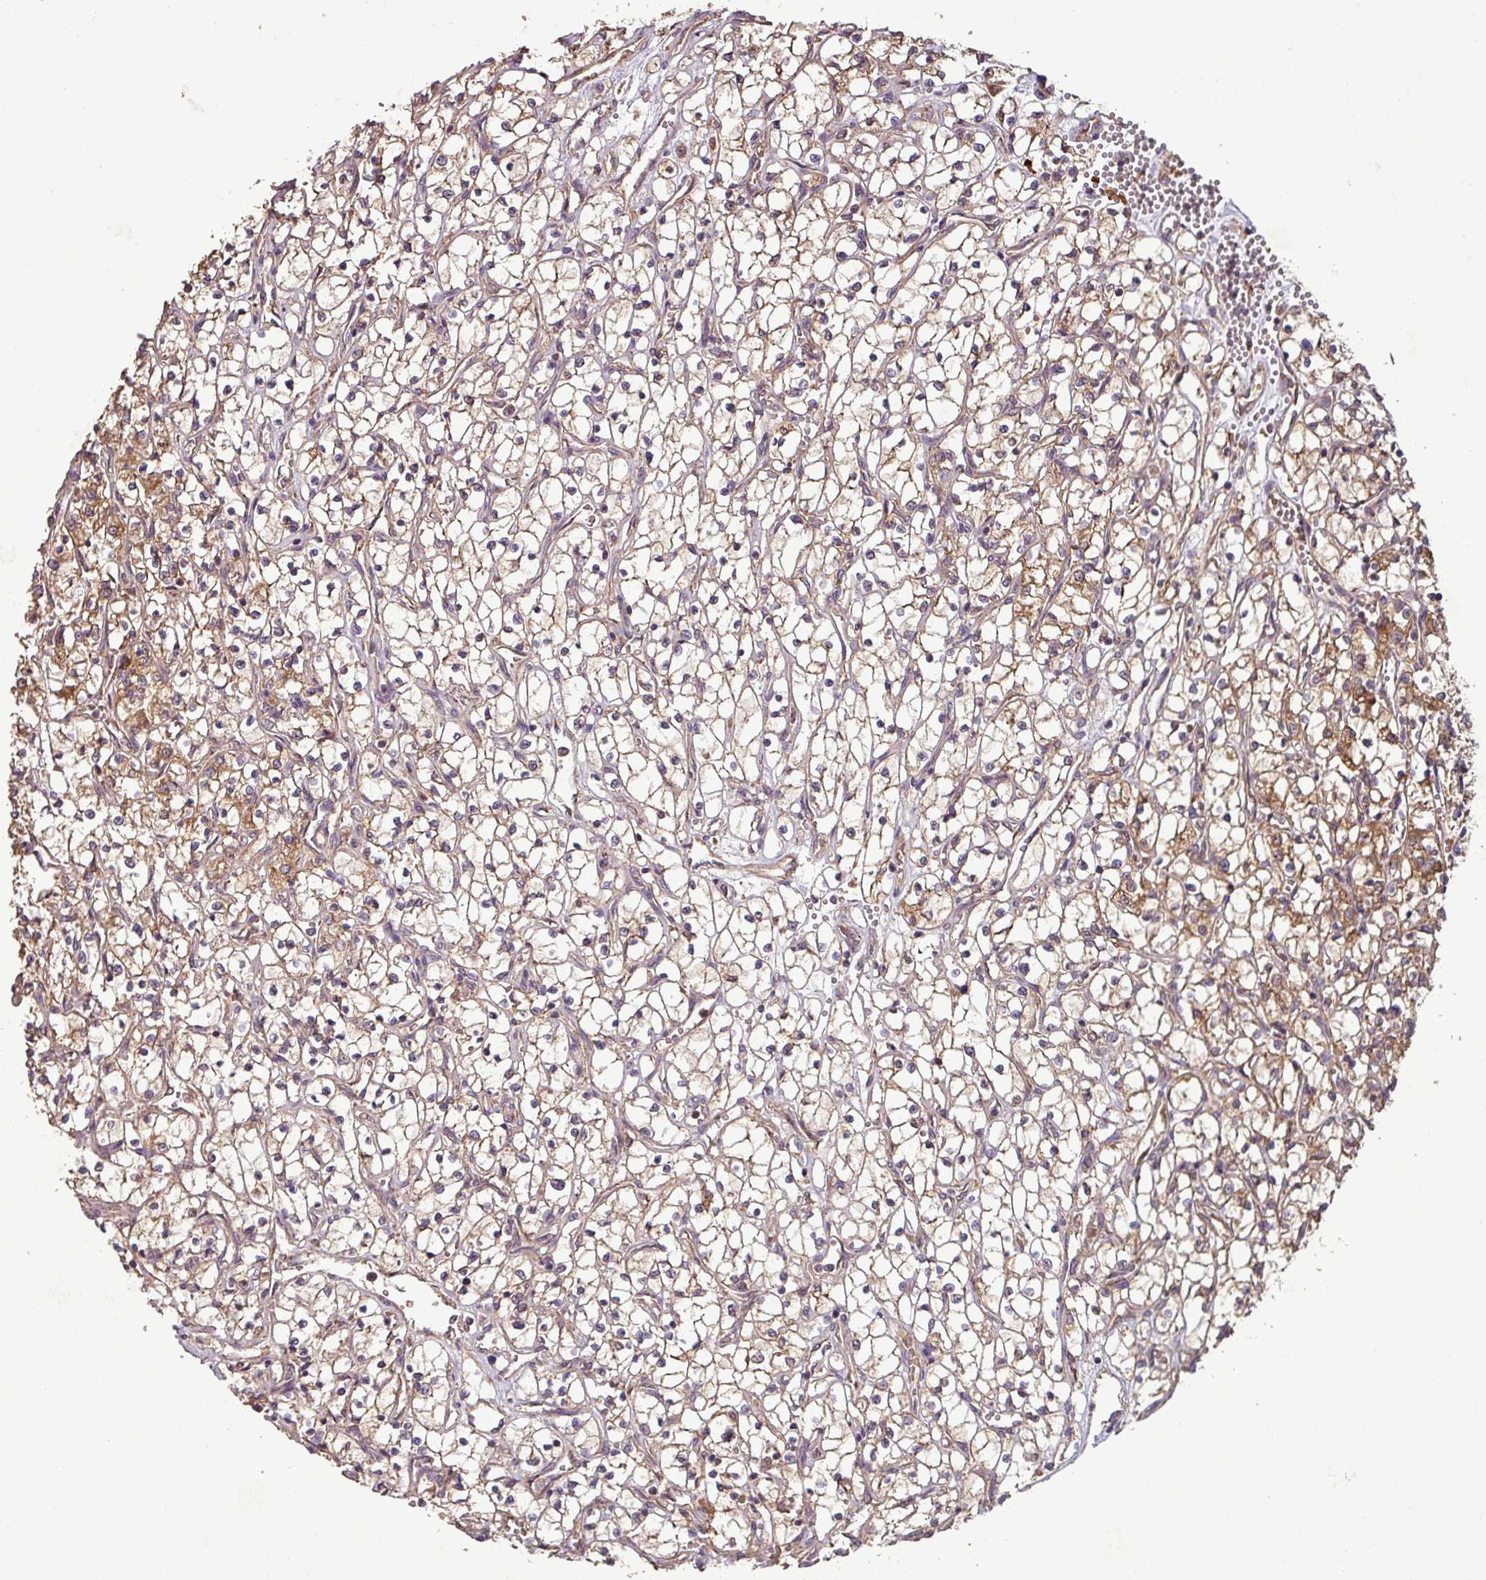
{"staining": {"intensity": "moderate", "quantity": "<25%", "location": "cytoplasmic/membranous"}, "tissue": "renal cancer", "cell_type": "Tumor cells", "image_type": "cancer", "snomed": [{"axis": "morphology", "description": "Adenocarcinoma, NOS"}, {"axis": "topography", "description": "Kidney"}], "caption": "DAB (3,3'-diaminobenzidine) immunohistochemical staining of renal cancer exhibits moderate cytoplasmic/membranous protein positivity in about <25% of tumor cells.", "gene": "NT5C3A", "patient": {"sex": "female", "age": 69}}